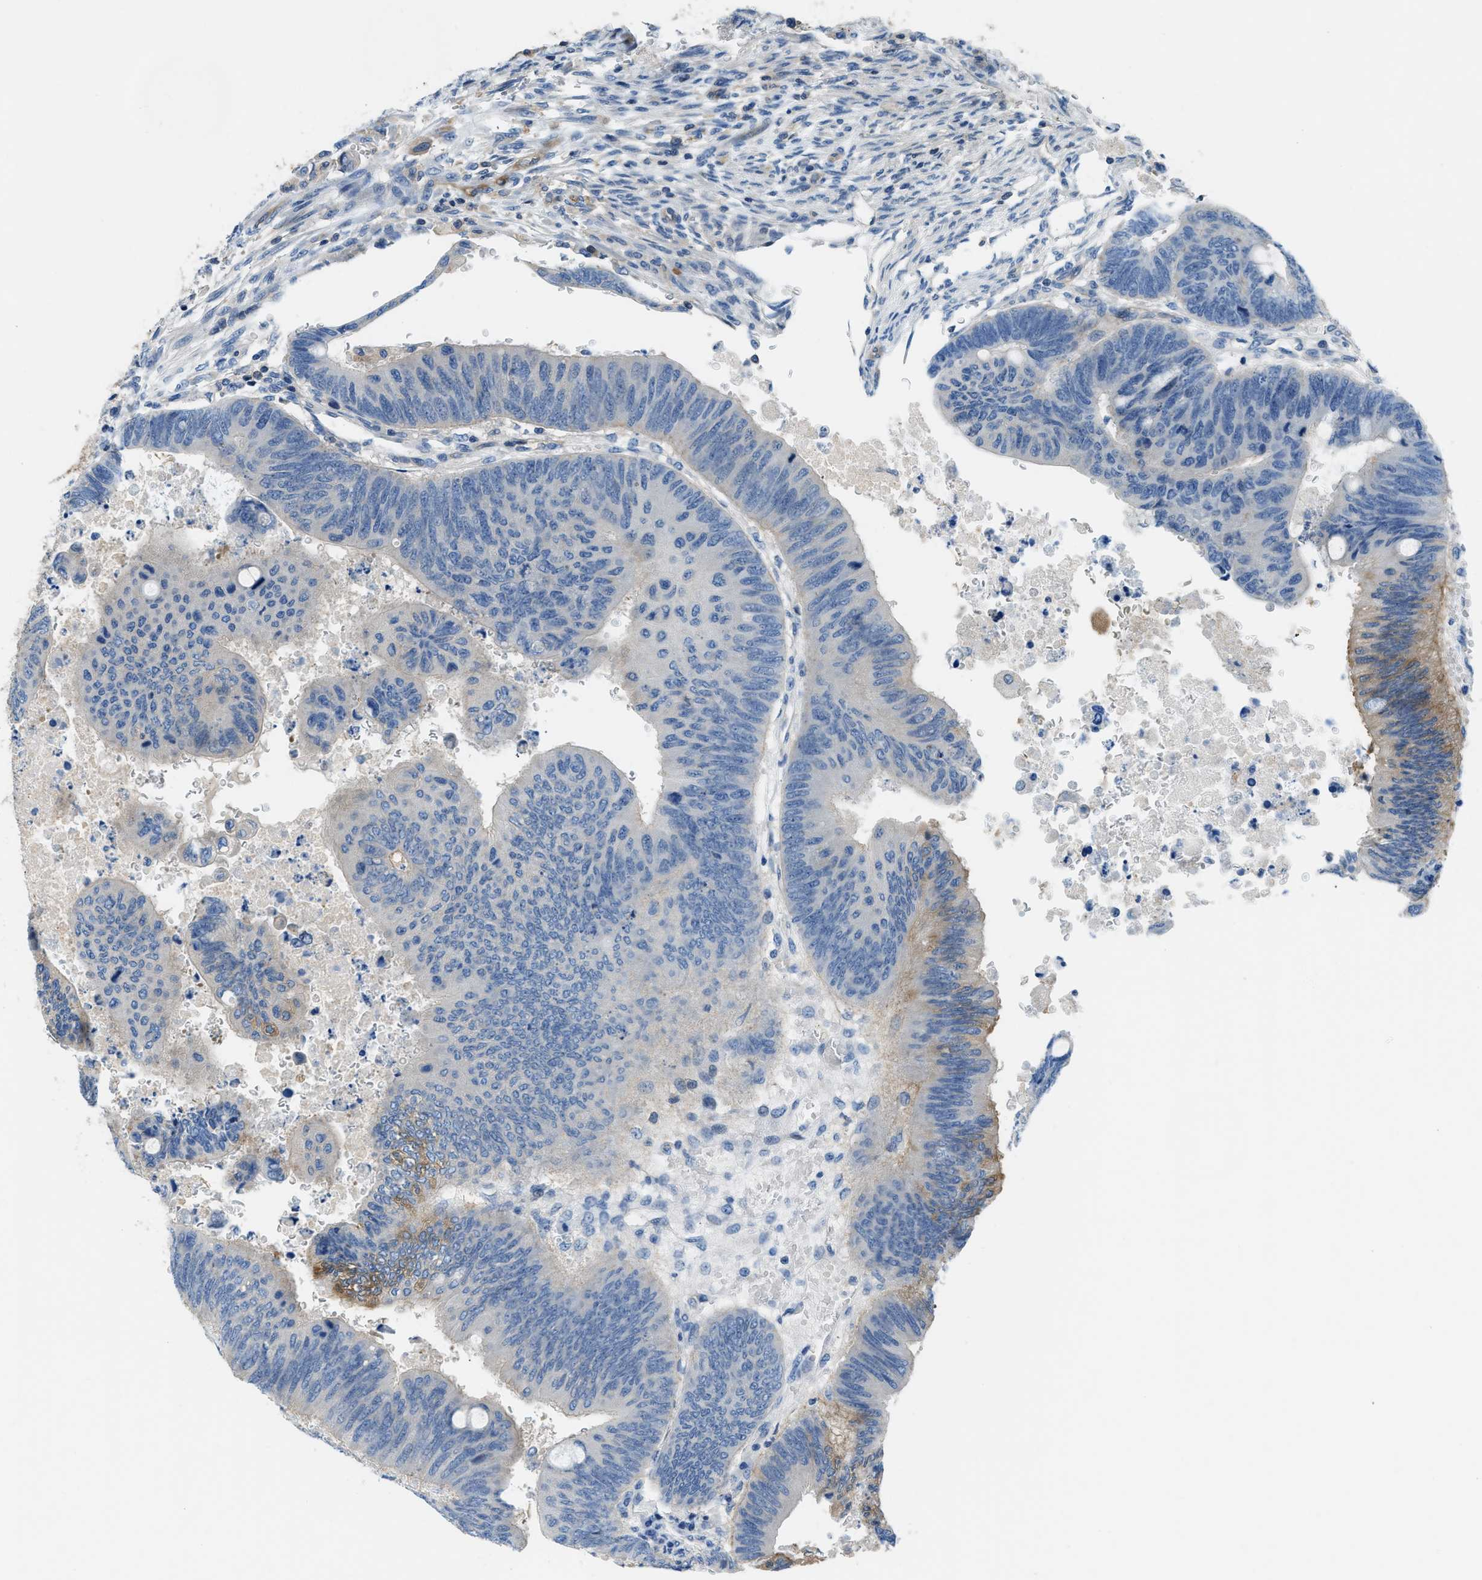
{"staining": {"intensity": "weak", "quantity": "<25%", "location": "cytoplasmic/membranous"}, "tissue": "colorectal cancer", "cell_type": "Tumor cells", "image_type": "cancer", "snomed": [{"axis": "morphology", "description": "Normal tissue, NOS"}, {"axis": "morphology", "description": "Adenocarcinoma, NOS"}, {"axis": "topography", "description": "Rectum"}, {"axis": "topography", "description": "Peripheral nerve tissue"}], "caption": "Immunohistochemistry photomicrograph of human colorectal cancer (adenocarcinoma) stained for a protein (brown), which displays no expression in tumor cells.", "gene": "PFKP", "patient": {"sex": "male", "age": 92}}